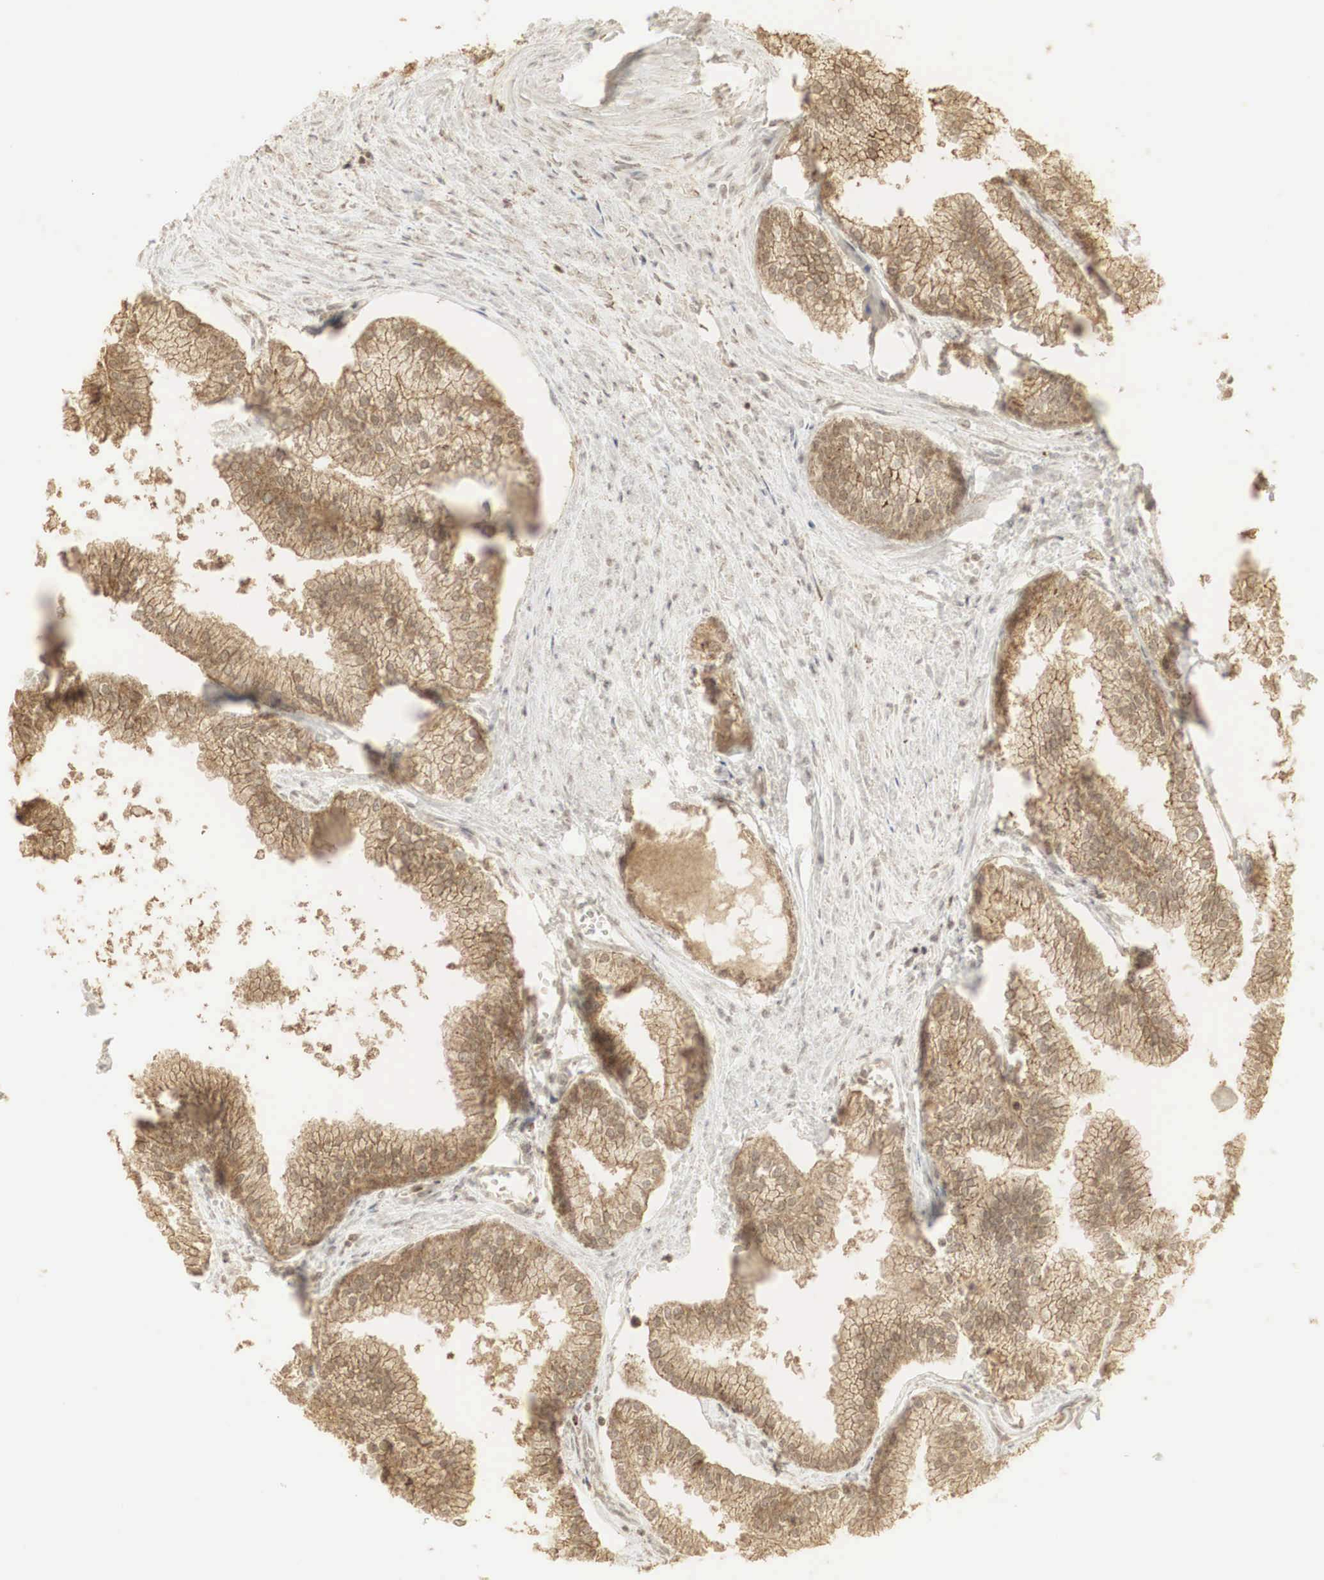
{"staining": {"intensity": "moderate", "quantity": ">75%", "location": "cytoplasmic/membranous,nuclear"}, "tissue": "prostate", "cell_type": "Glandular cells", "image_type": "normal", "snomed": [{"axis": "morphology", "description": "Normal tissue, NOS"}, {"axis": "topography", "description": "Prostate"}], "caption": "Immunohistochemical staining of benign prostate shows moderate cytoplasmic/membranous,nuclear protein positivity in approximately >75% of glandular cells. The staining was performed using DAB to visualize the protein expression in brown, while the nuclei were stained in blue with hematoxylin (Magnification: 20x).", "gene": "RNF113A", "patient": {"sex": "male", "age": 68}}